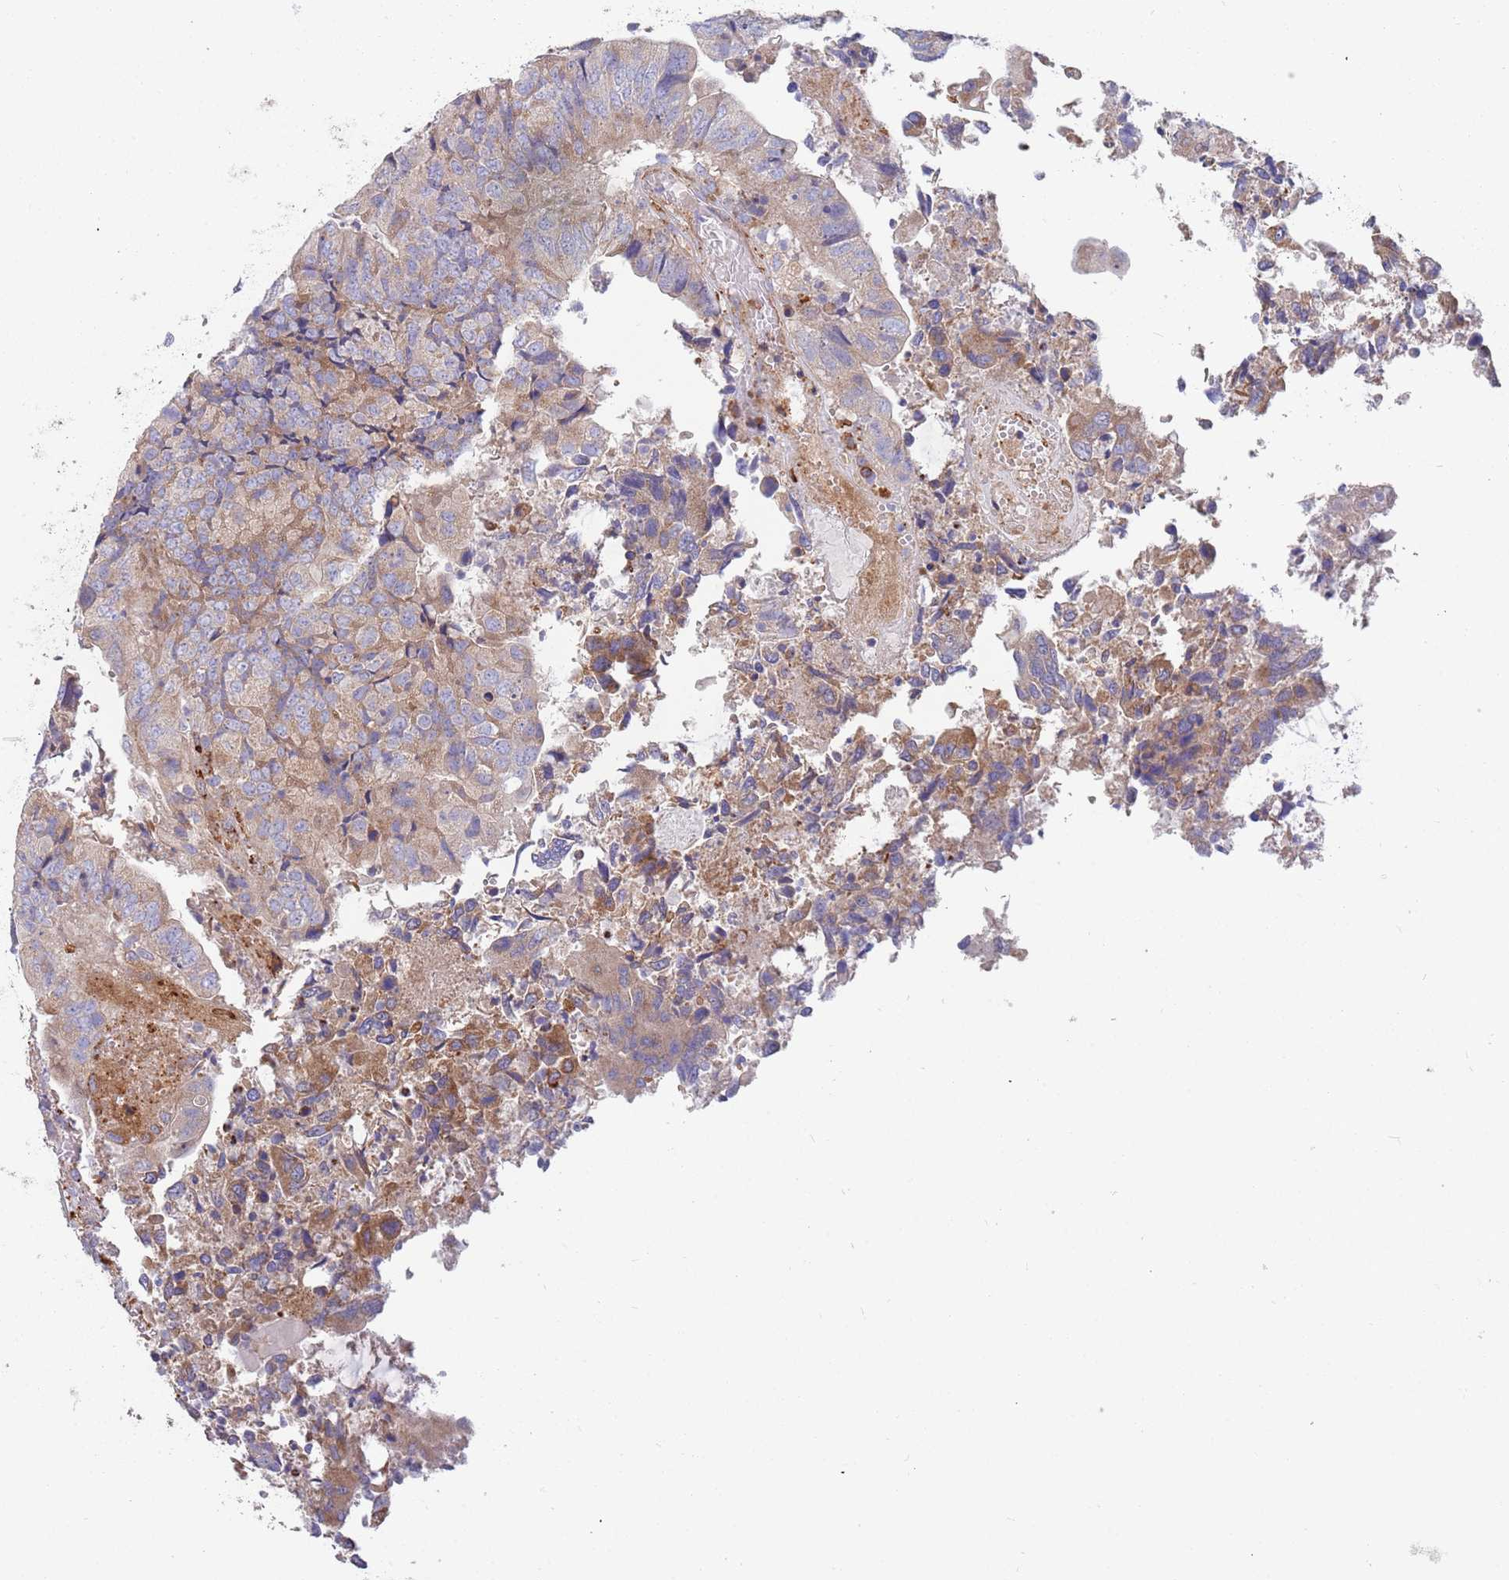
{"staining": {"intensity": "weak", "quantity": ">75%", "location": "cytoplasmic/membranous"}, "tissue": "colorectal cancer", "cell_type": "Tumor cells", "image_type": "cancer", "snomed": [{"axis": "morphology", "description": "Adenocarcinoma, NOS"}, {"axis": "topography", "description": "Colon"}], "caption": "This image reveals immunohistochemistry (IHC) staining of adenocarcinoma (colorectal), with low weak cytoplasmic/membranous staining in about >75% of tumor cells.", "gene": "ARMCX6", "patient": {"sex": "female", "age": 67}}